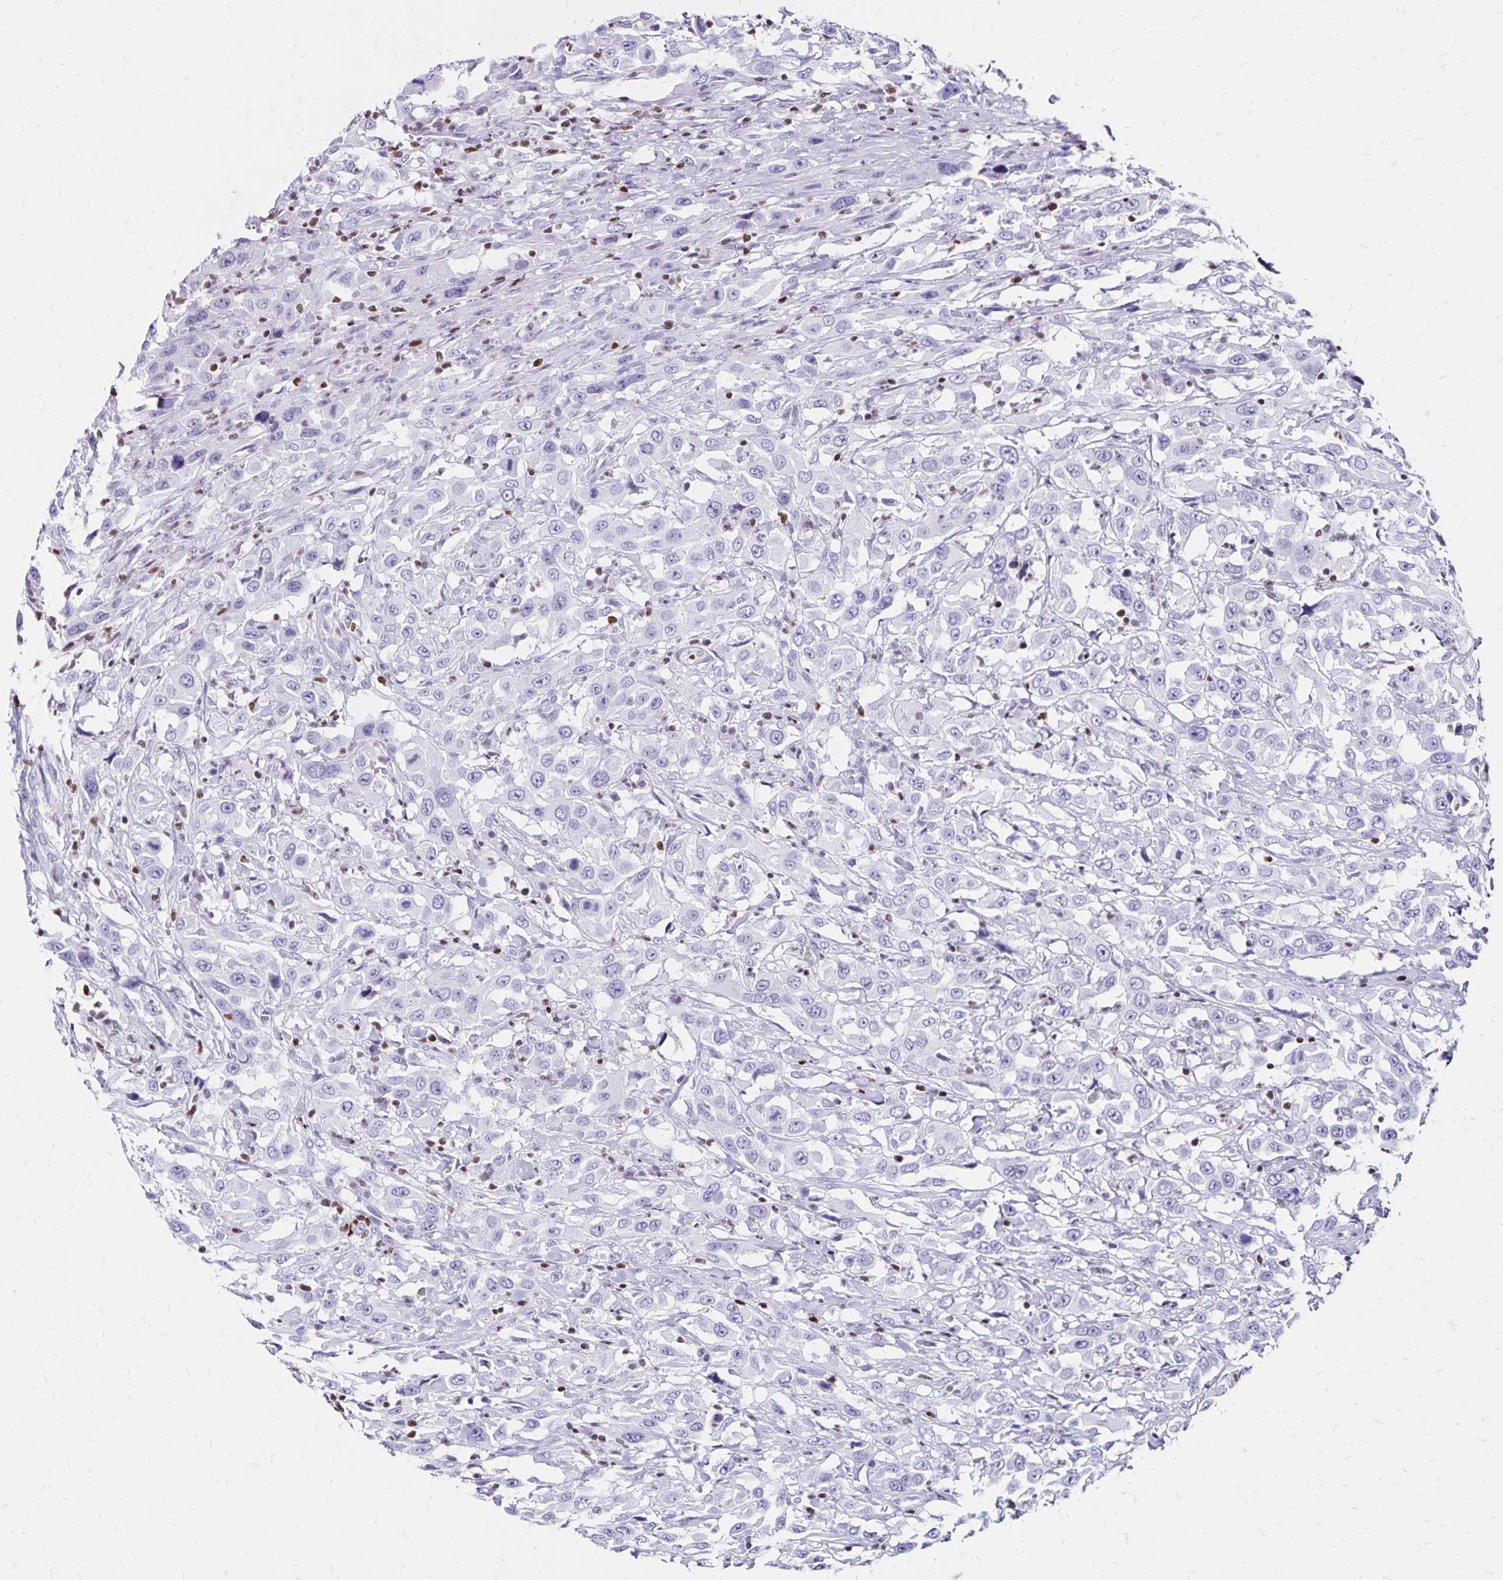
{"staining": {"intensity": "negative", "quantity": "none", "location": "none"}, "tissue": "urothelial cancer", "cell_type": "Tumor cells", "image_type": "cancer", "snomed": [{"axis": "morphology", "description": "Urothelial carcinoma, High grade"}, {"axis": "topography", "description": "Urinary bladder"}], "caption": "Histopathology image shows no protein positivity in tumor cells of high-grade urothelial carcinoma tissue.", "gene": "IKZF1", "patient": {"sex": "male", "age": 61}}